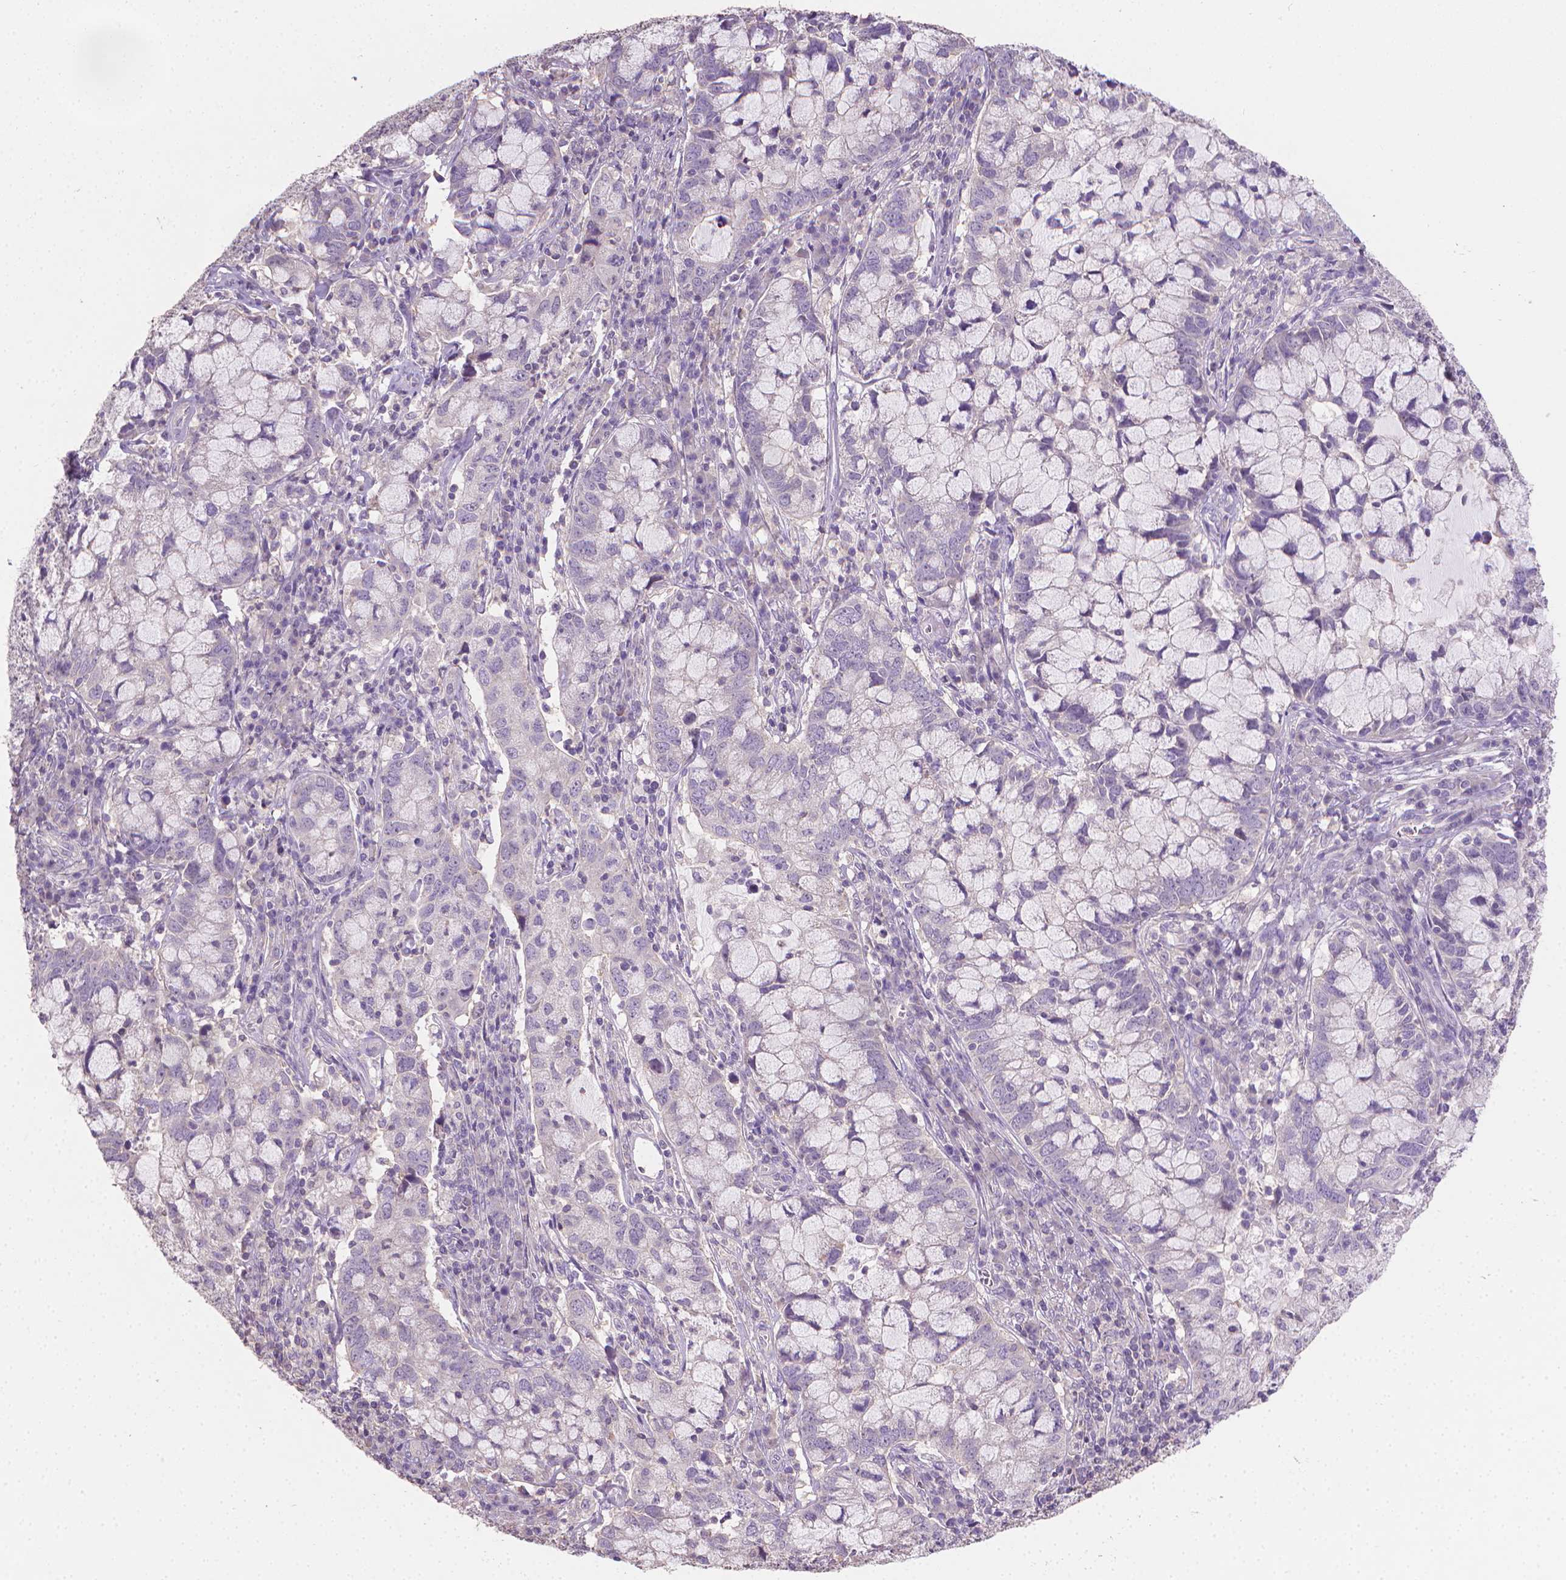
{"staining": {"intensity": "negative", "quantity": "none", "location": "none"}, "tissue": "cervical cancer", "cell_type": "Tumor cells", "image_type": "cancer", "snomed": [{"axis": "morphology", "description": "Adenocarcinoma, NOS"}, {"axis": "topography", "description": "Cervix"}], "caption": "Tumor cells show no significant protein staining in cervical cancer (adenocarcinoma). (Brightfield microscopy of DAB (3,3'-diaminobenzidine) immunohistochemistry at high magnification).", "gene": "CATIP", "patient": {"sex": "female", "age": 40}}